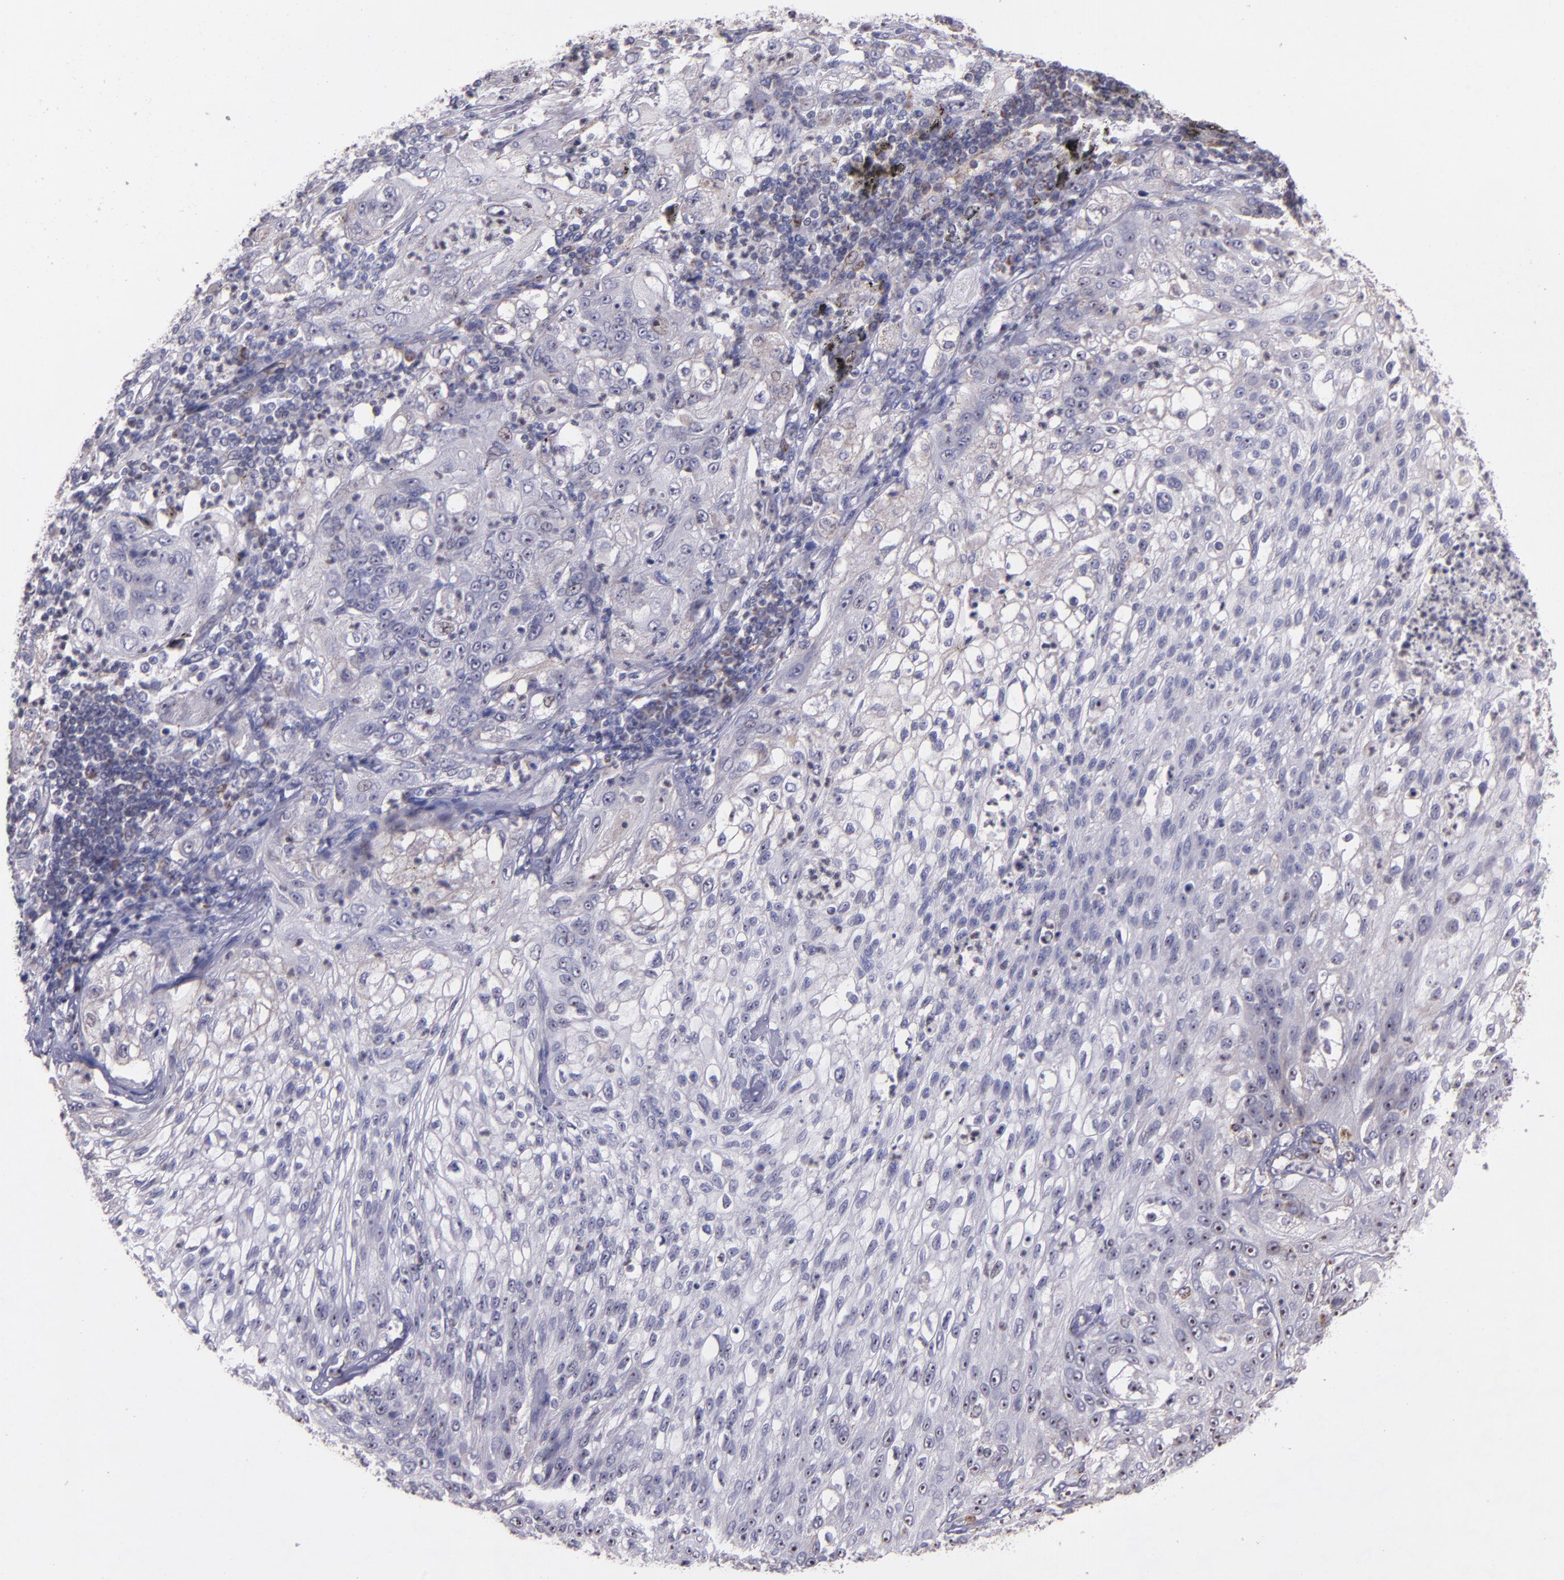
{"staining": {"intensity": "negative", "quantity": "none", "location": "none"}, "tissue": "lung cancer", "cell_type": "Tumor cells", "image_type": "cancer", "snomed": [{"axis": "morphology", "description": "Inflammation, NOS"}, {"axis": "morphology", "description": "Squamous cell carcinoma, NOS"}, {"axis": "topography", "description": "Lymph node"}, {"axis": "topography", "description": "Soft tissue"}, {"axis": "topography", "description": "Lung"}], "caption": "Image shows no protein staining in tumor cells of squamous cell carcinoma (lung) tissue.", "gene": "LONP1", "patient": {"sex": "male", "age": 66}}